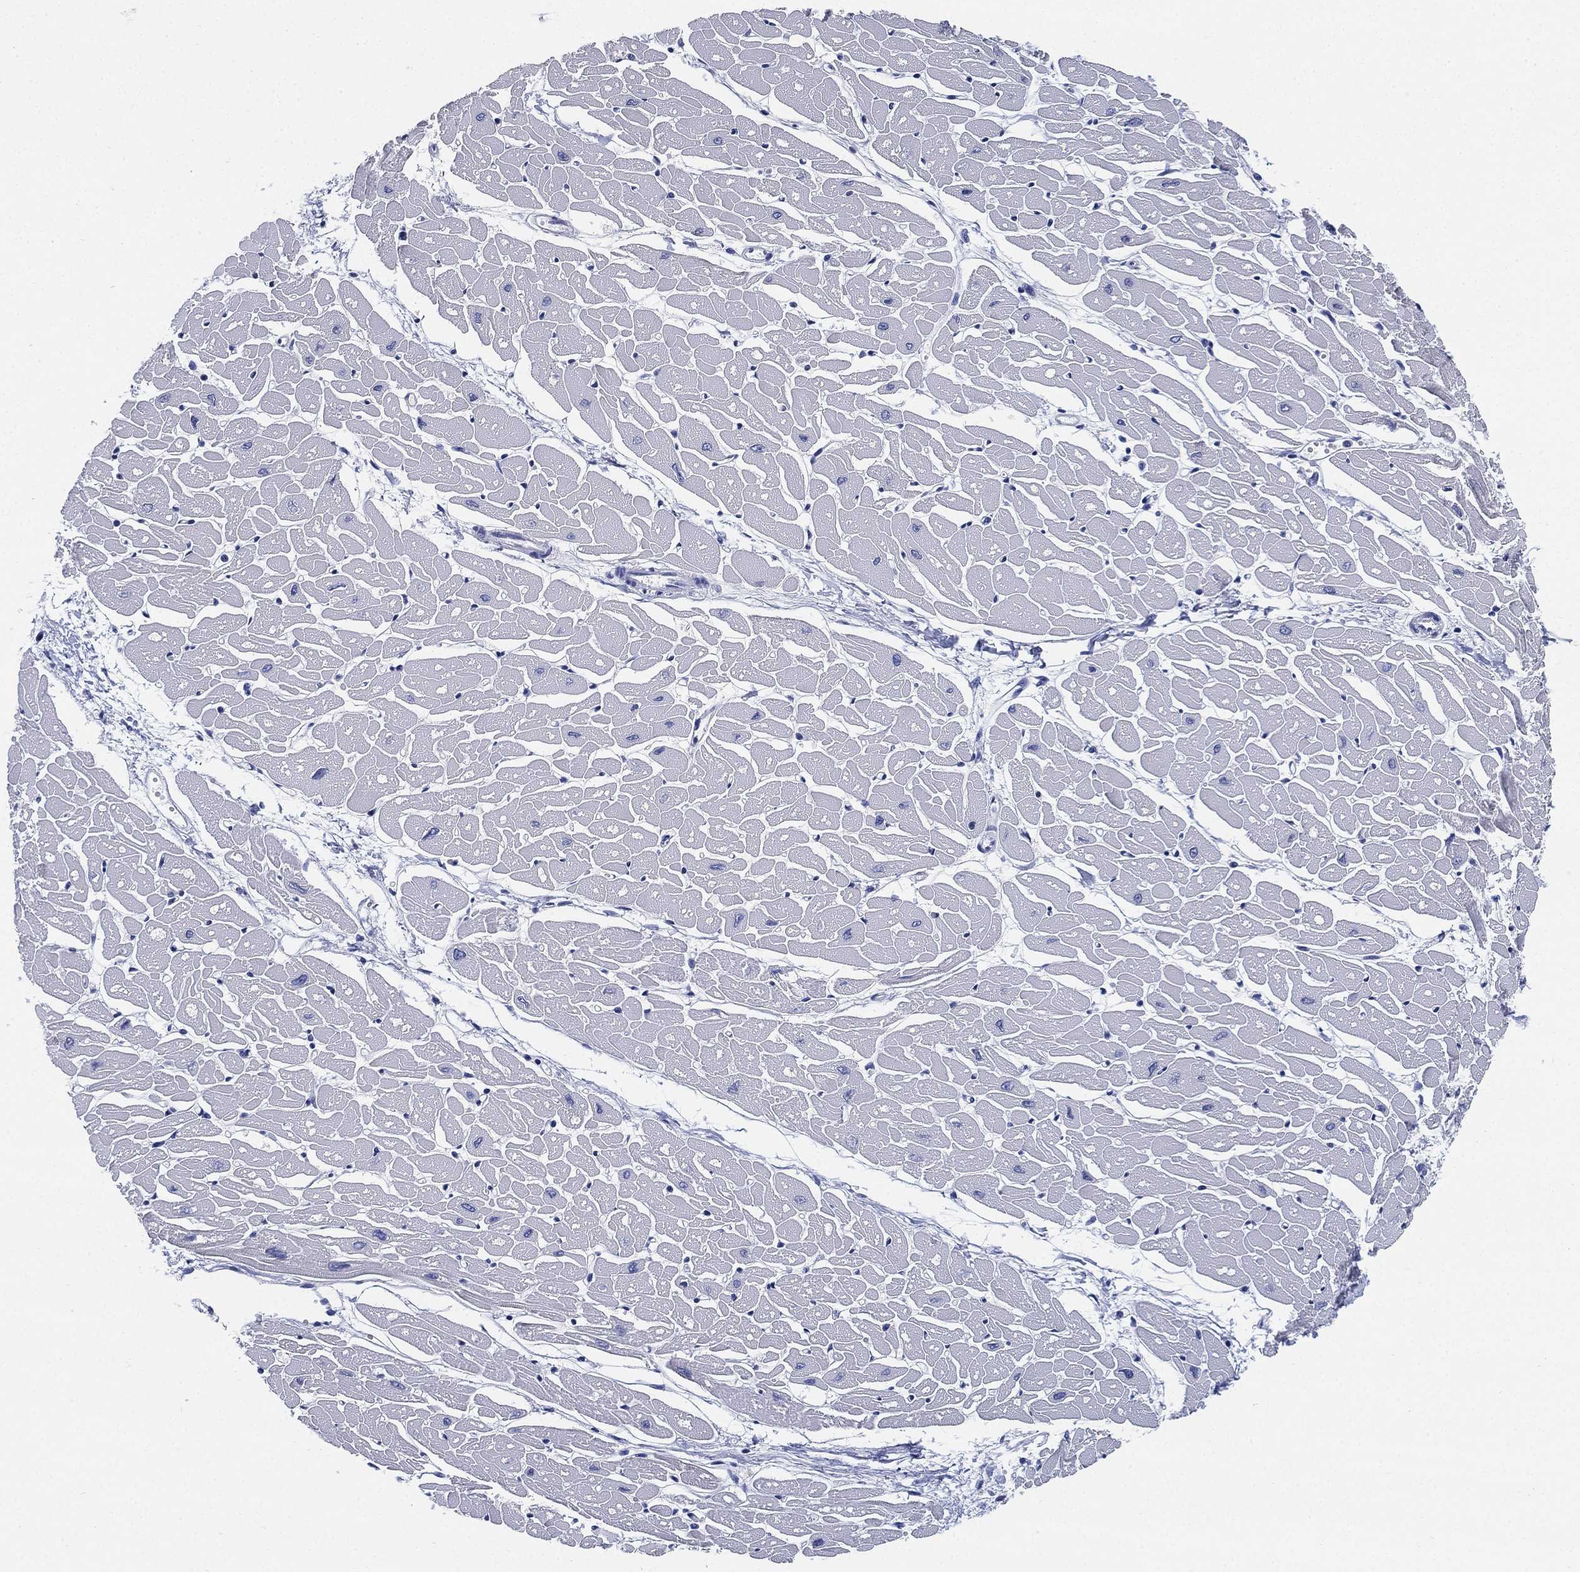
{"staining": {"intensity": "negative", "quantity": "none", "location": "none"}, "tissue": "heart muscle", "cell_type": "Cardiomyocytes", "image_type": "normal", "snomed": [{"axis": "morphology", "description": "Normal tissue, NOS"}, {"axis": "topography", "description": "Heart"}], "caption": "This is an immunohistochemistry (IHC) image of benign human heart muscle. There is no staining in cardiomyocytes.", "gene": "IYD", "patient": {"sex": "male", "age": 57}}